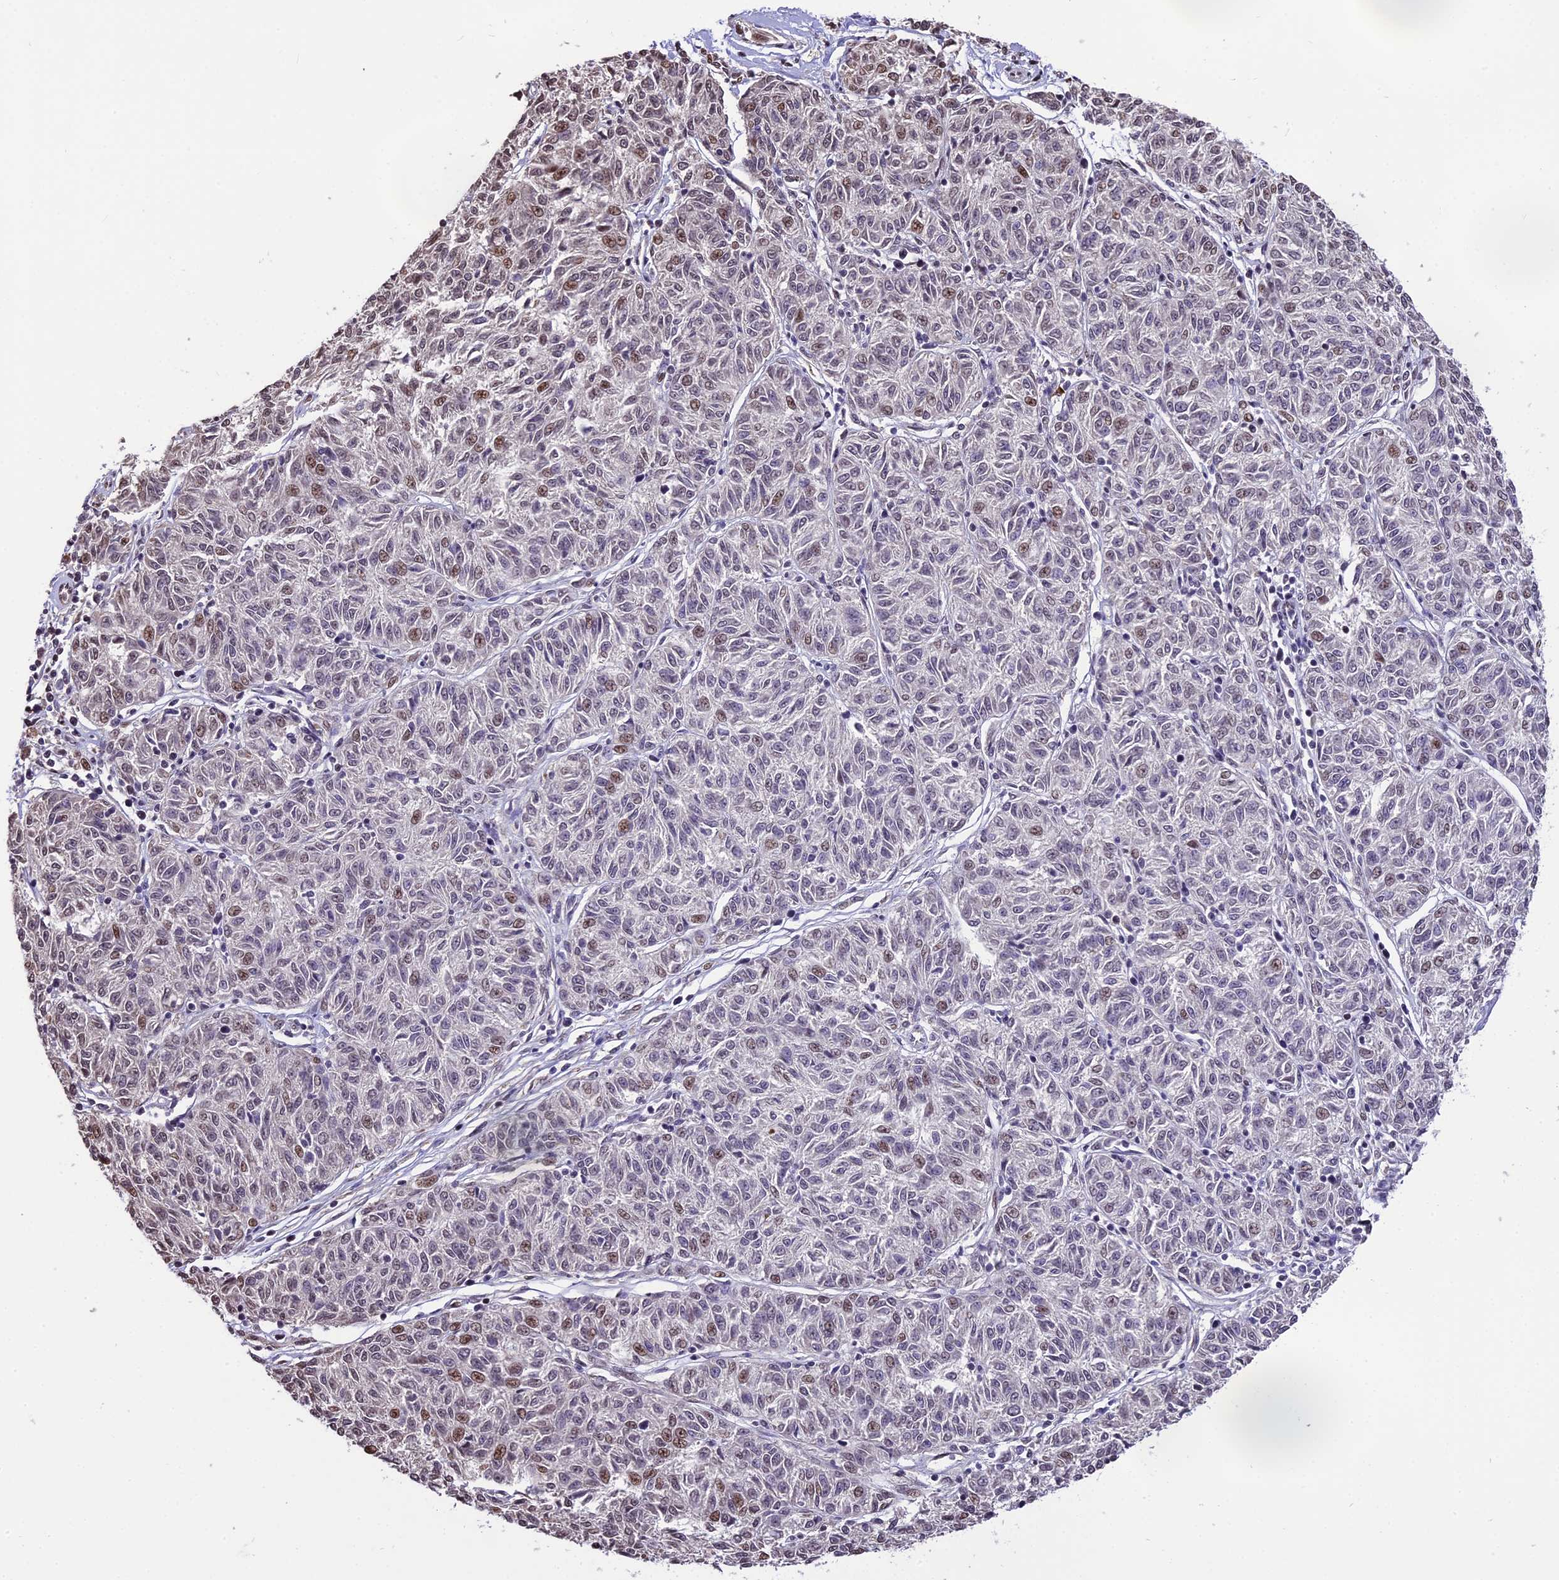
{"staining": {"intensity": "moderate", "quantity": "<25%", "location": "nuclear"}, "tissue": "melanoma", "cell_type": "Tumor cells", "image_type": "cancer", "snomed": [{"axis": "morphology", "description": "Malignant melanoma, NOS"}, {"axis": "topography", "description": "Skin"}], "caption": "The photomicrograph shows a brown stain indicating the presence of a protein in the nuclear of tumor cells in melanoma.", "gene": "POLR3E", "patient": {"sex": "female", "age": 72}}